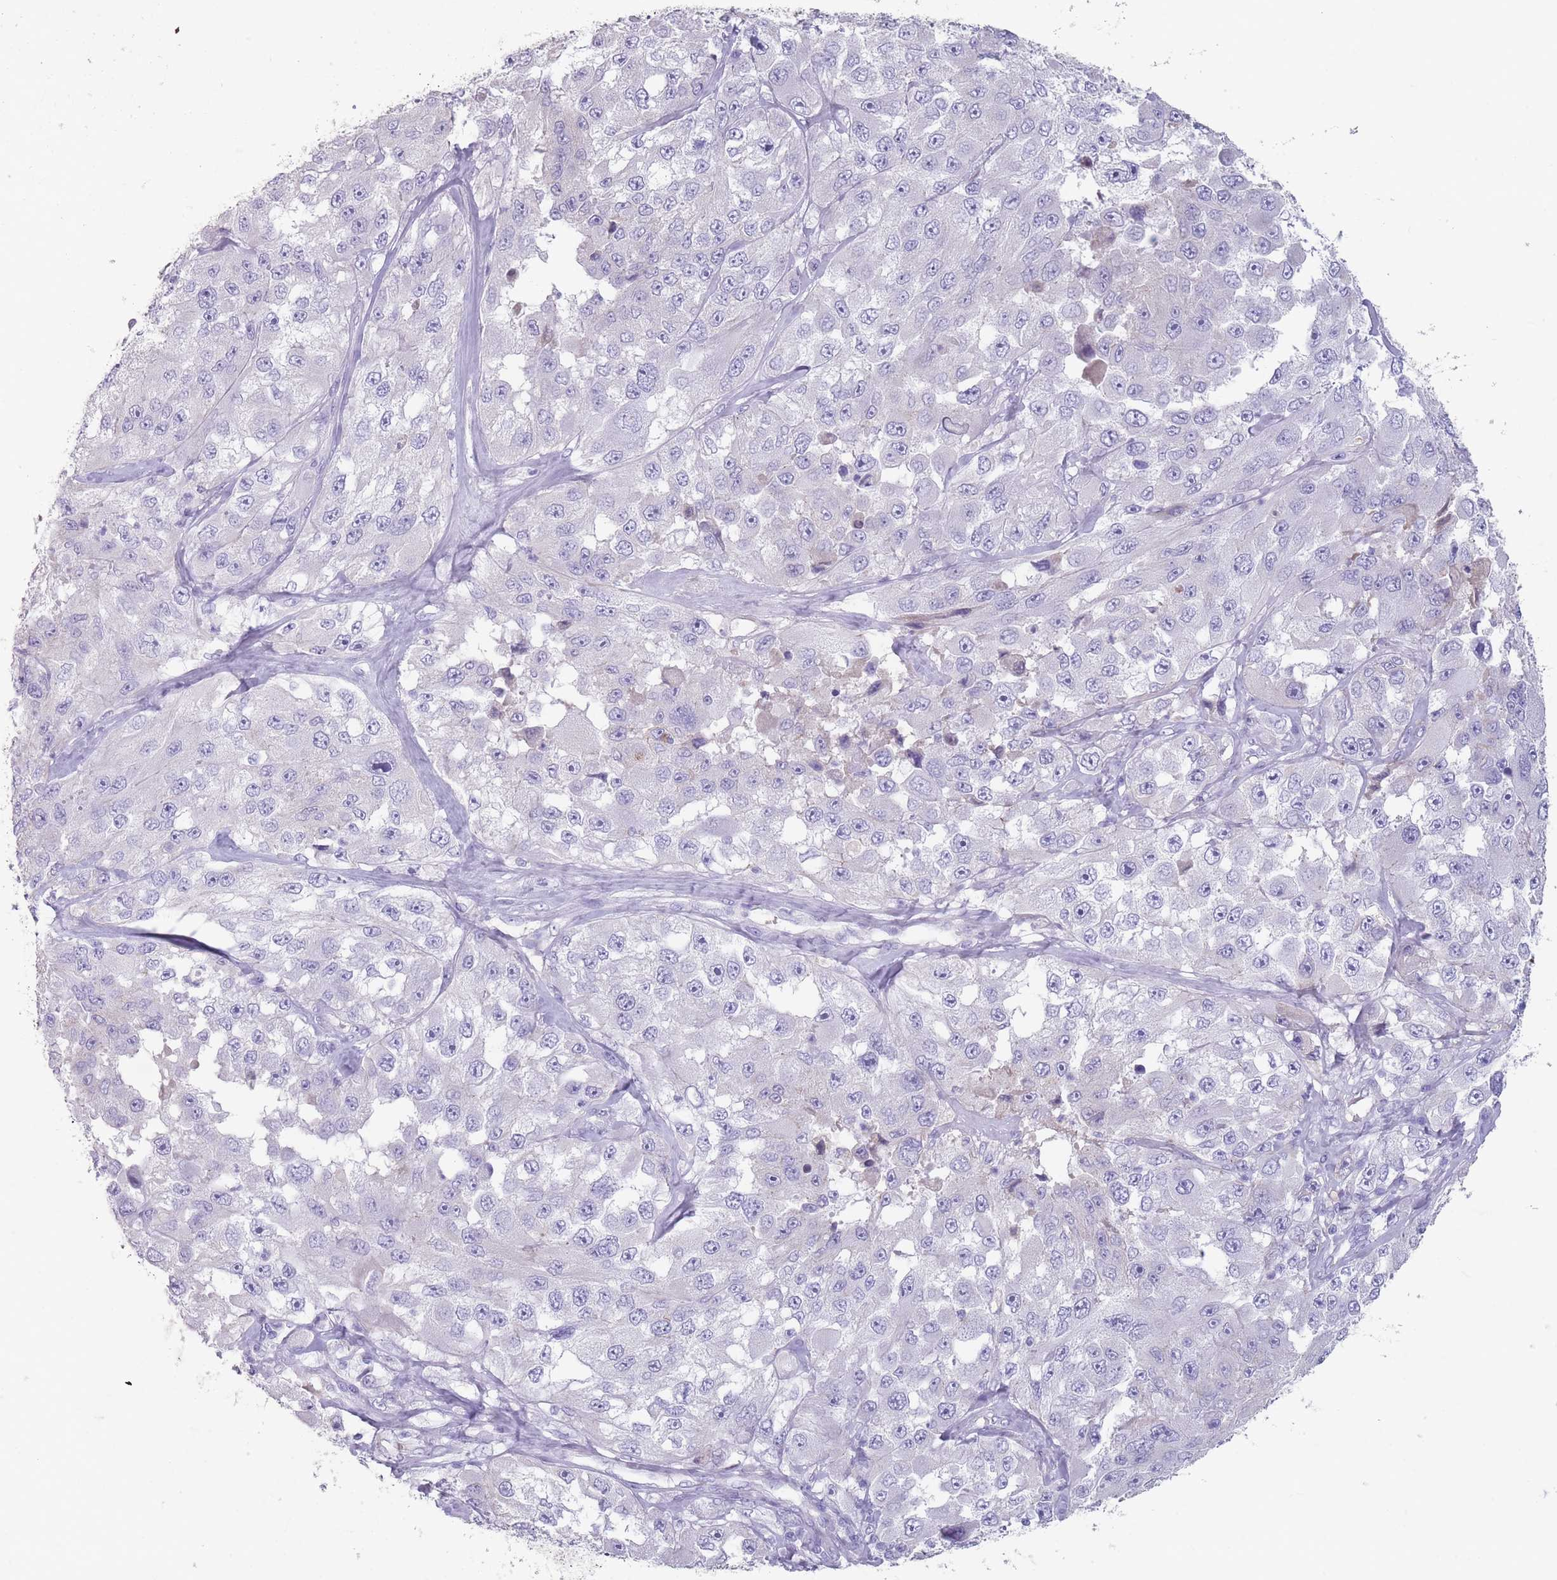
{"staining": {"intensity": "negative", "quantity": "none", "location": "none"}, "tissue": "melanoma", "cell_type": "Tumor cells", "image_type": "cancer", "snomed": [{"axis": "morphology", "description": "Malignant melanoma, Metastatic site"}, {"axis": "topography", "description": "Lymph node"}], "caption": "Tumor cells are negative for protein expression in human malignant melanoma (metastatic site).", "gene": "RHBG", "patient": {"sex": "male", "age": 62}}